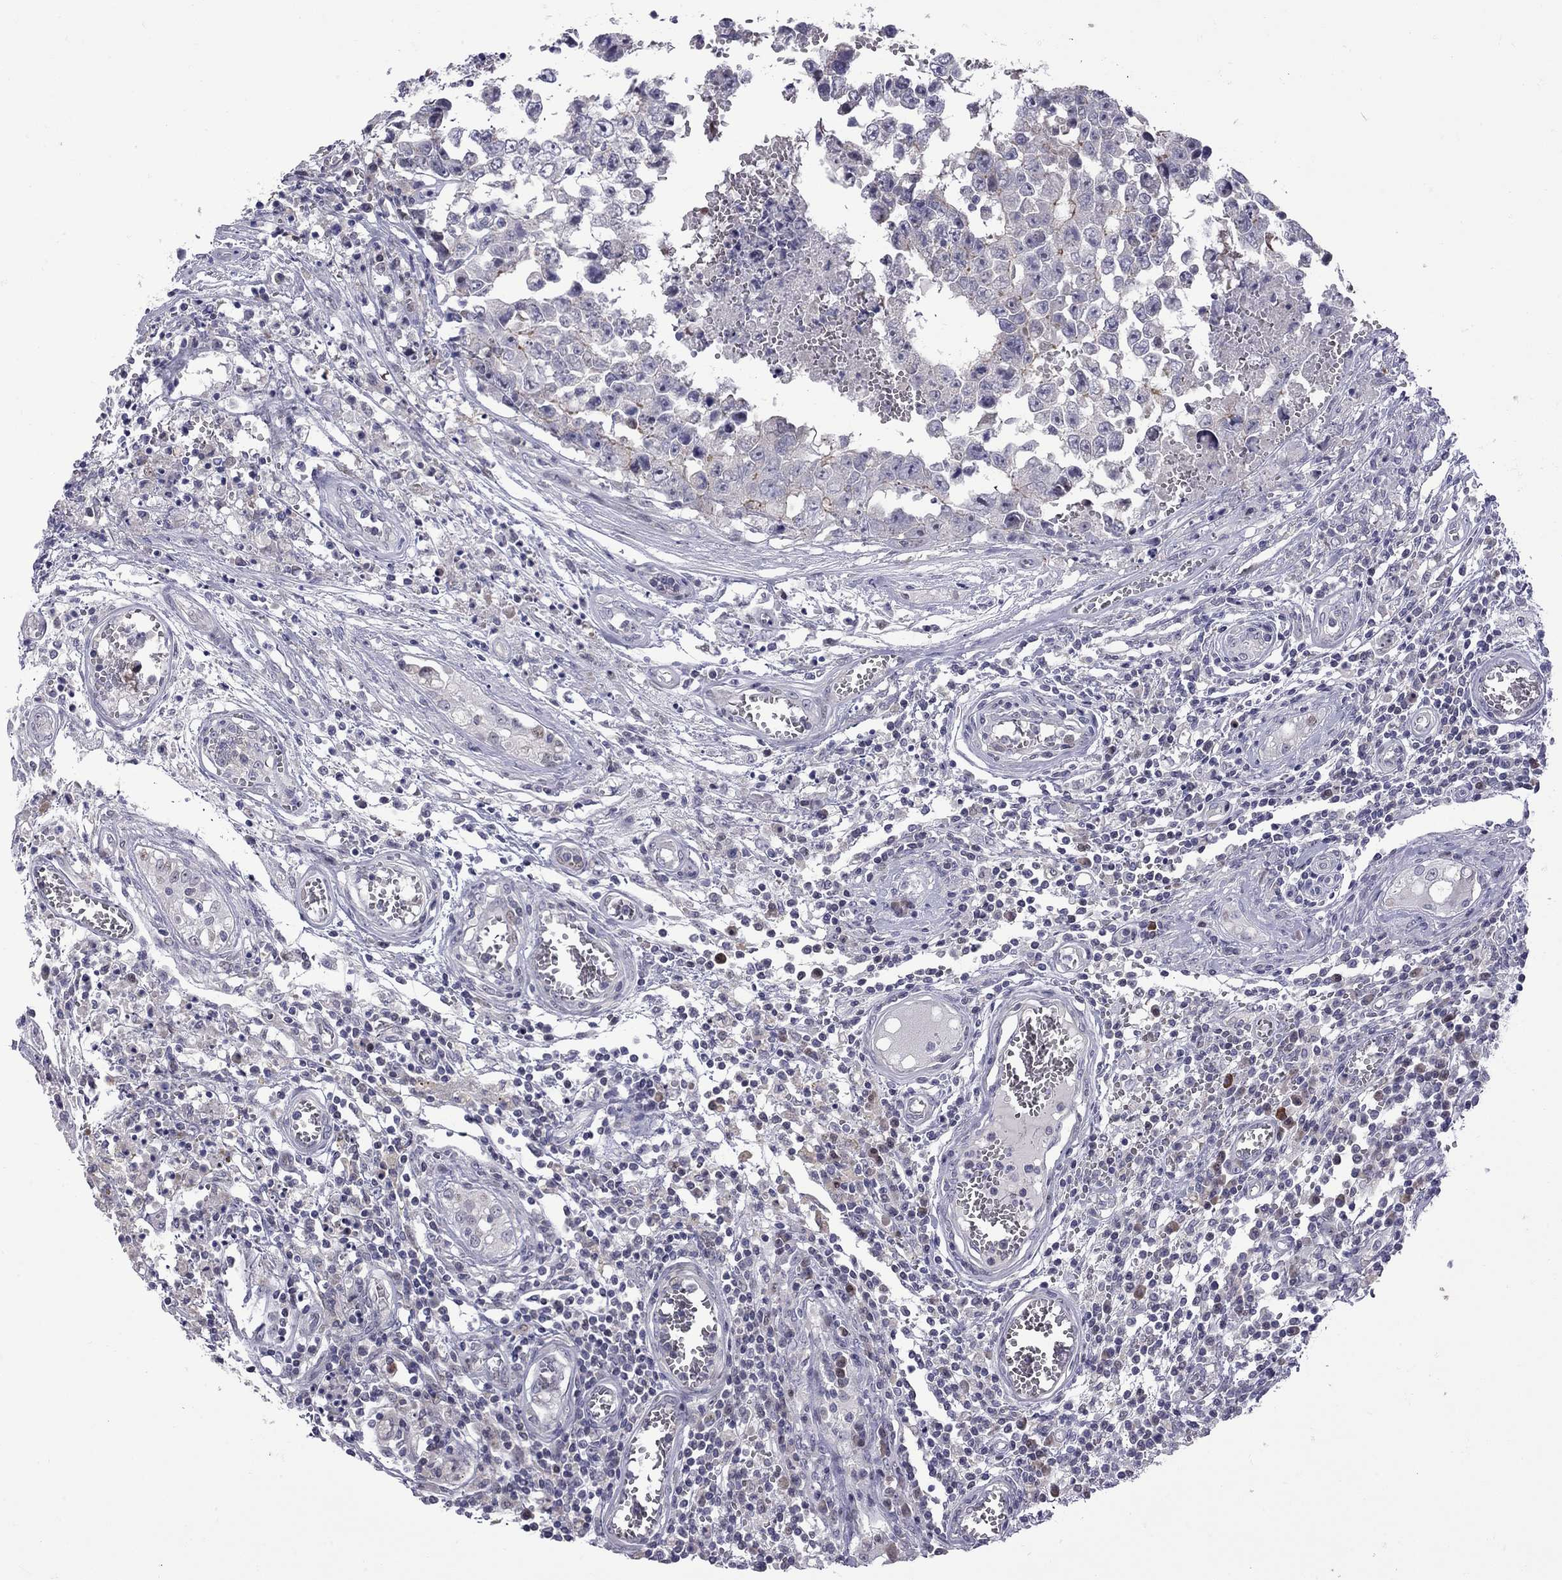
{"staining": {"intensity": "negative", "quantity": "none", "location": "none"}, "tissue": "testis cancer", "cell_type": "Tumor cells", "image_type": "cancer", "snomed": [{"axis": "morphology", "description": "Carcinoma, Embryonal, NOS"}, {"axis": "topography", "description": "Testis"}], "caption": "This is a micrograph of IHC staining of testis cancer, which shows no staining in tumor cells.", "gene": "NRARP", "patient": {"sex": "male", "age": 36}}